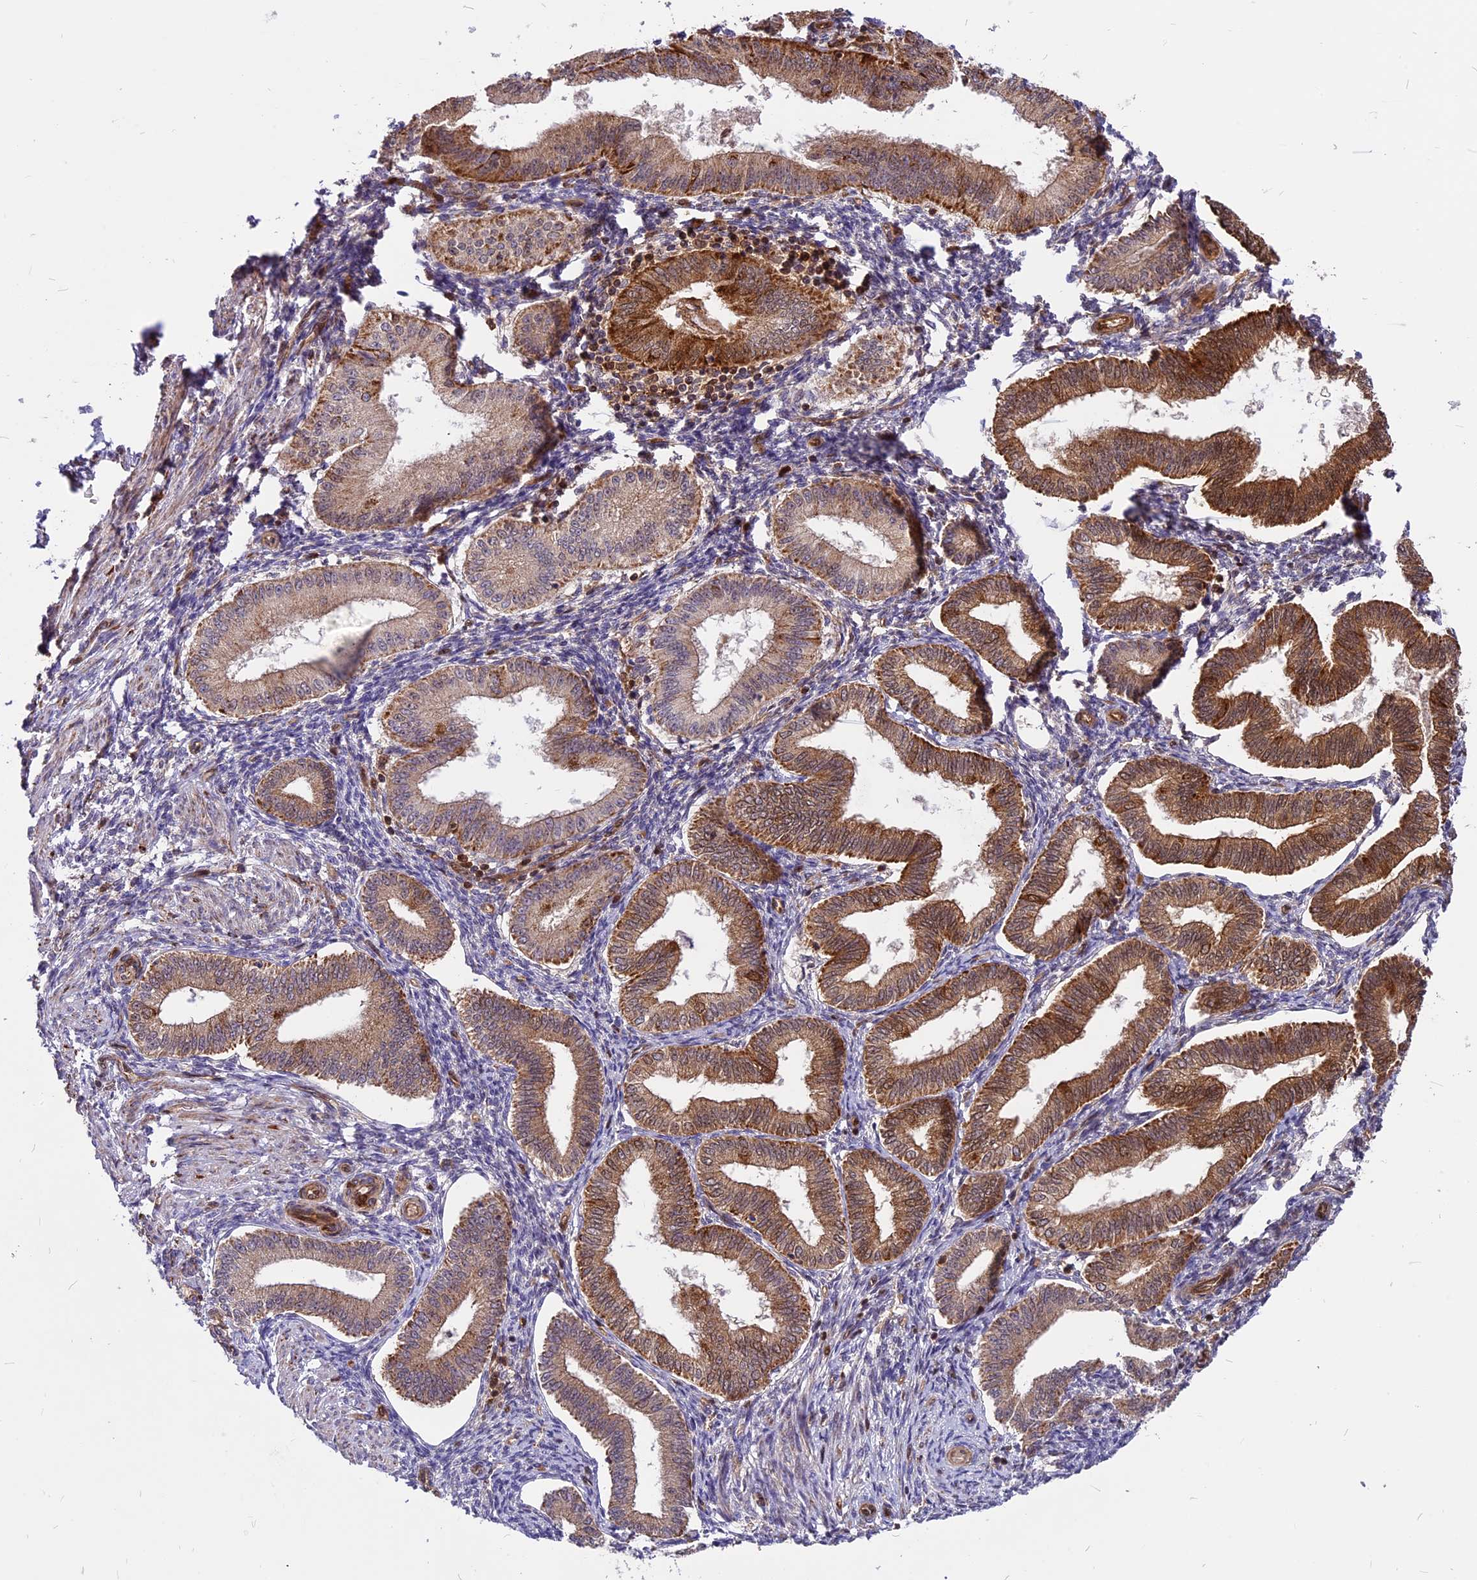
{"staining": {"intensity": "negative", "quantity": "none", "location": "none"}, "tissue": "endometrium", "cell_type": "Cells in endometrial stroma", "image_type": "normal", "snomed": [{"axis": "morphology", "description": "Normal tissue, NOS"}, {"axis": "topography", "description": "Endometrium"}], "caption": "A high-resolution histopathology image shows immunohistochemistry staining of normal endometrium, which shows no significant staining in cells in endometrial stroma.", "gene": "COX17", "patient": {"sex": "female", "age": 39}}